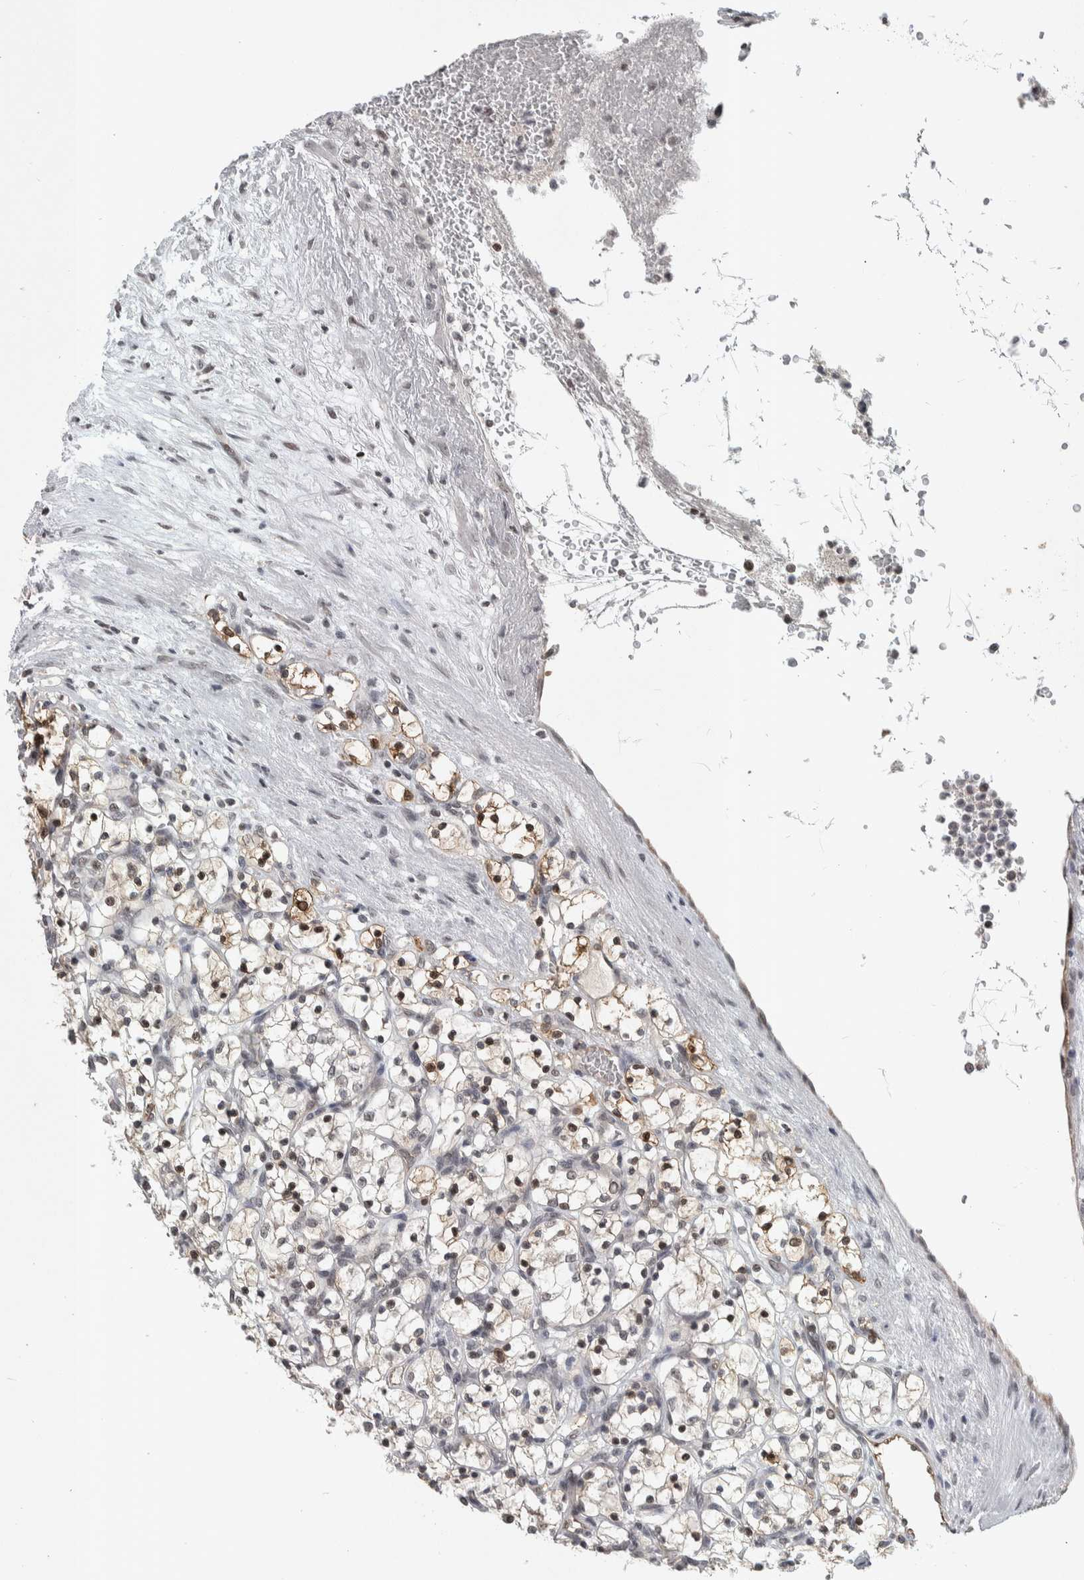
{"staining": {"intensity": "moderate", "quantity": "<25%", "location": "cytoplasmic/membranous,nuclear"}, "tissue": "renal cancer", "cell_type": "Tumor cells", "image_type": "cancer", "snomed": [{"axis": "morphology", "description": "Adenocarcinoma, NOS"}, {"axis": "topography", "description": "Kidney"}], "caption": "Renal cancer tissue demonstrates moderate cytoplasmic/membranous and nuclear positivity in about <25% of tumor cells, visualized by immunohistochemistry.", "gene": "ZSCAN21", "patient": {"sex": "female", "age": 69}}